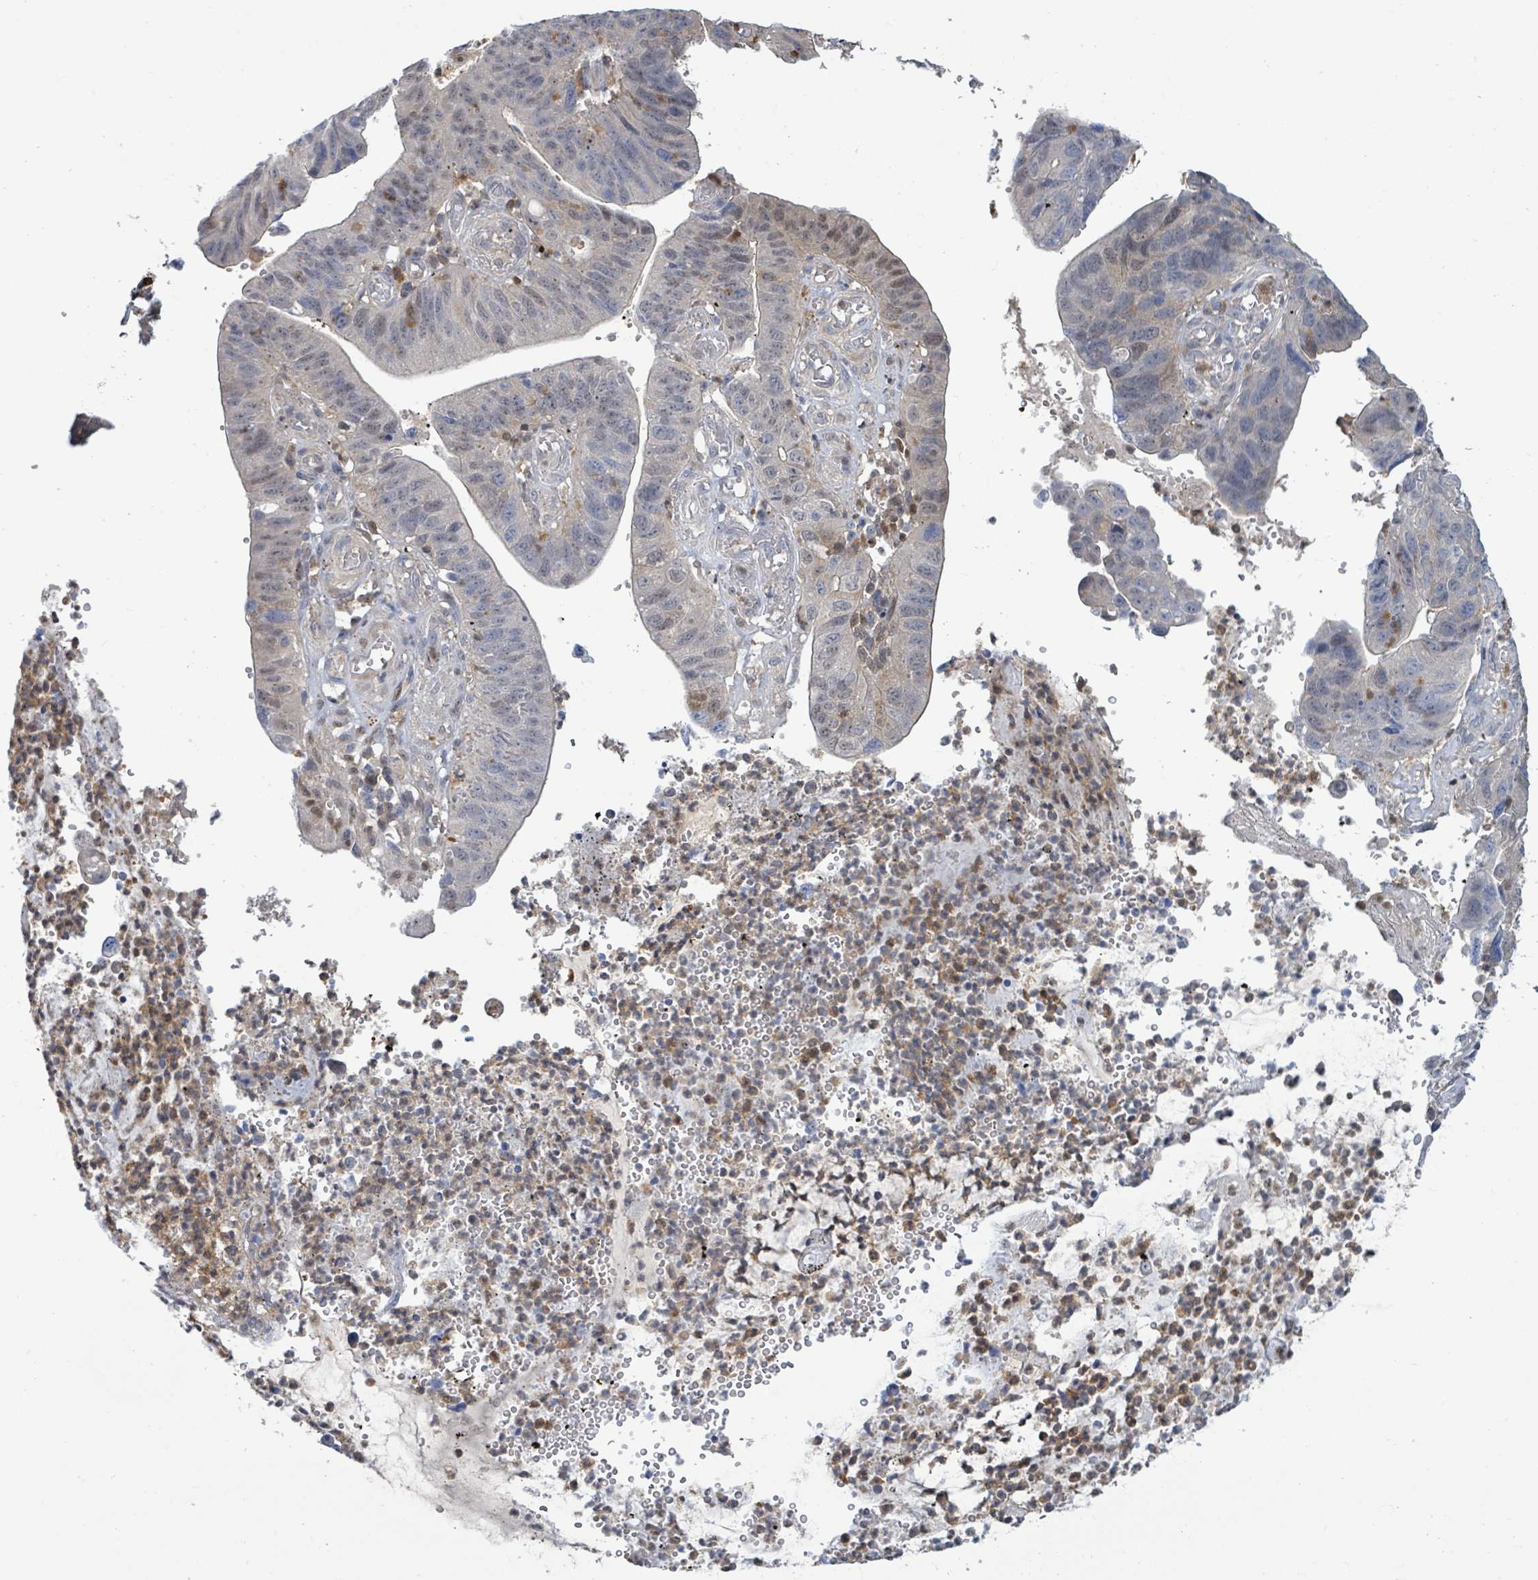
{"staining": {"intensity": "weak", "quantity": "<25%", "location": "nuclear"}, "tissue": "stomach cancer", "cell_type": "Tumor cells", "image_type": "cancer", "snomed": [{"axis": "morphology", "description": "Adenocarcinoma, NOS"}, {"axis": "topography", "description": "Stomach"}], "caption": "Stomach cancer (adenocarcinoma) stained for a protein using immunohistochemistry (IHC) demonstrates no positivity tumor cells.", "gene": "PGAM1", "patient": {"sex": "male", "age": 59}}